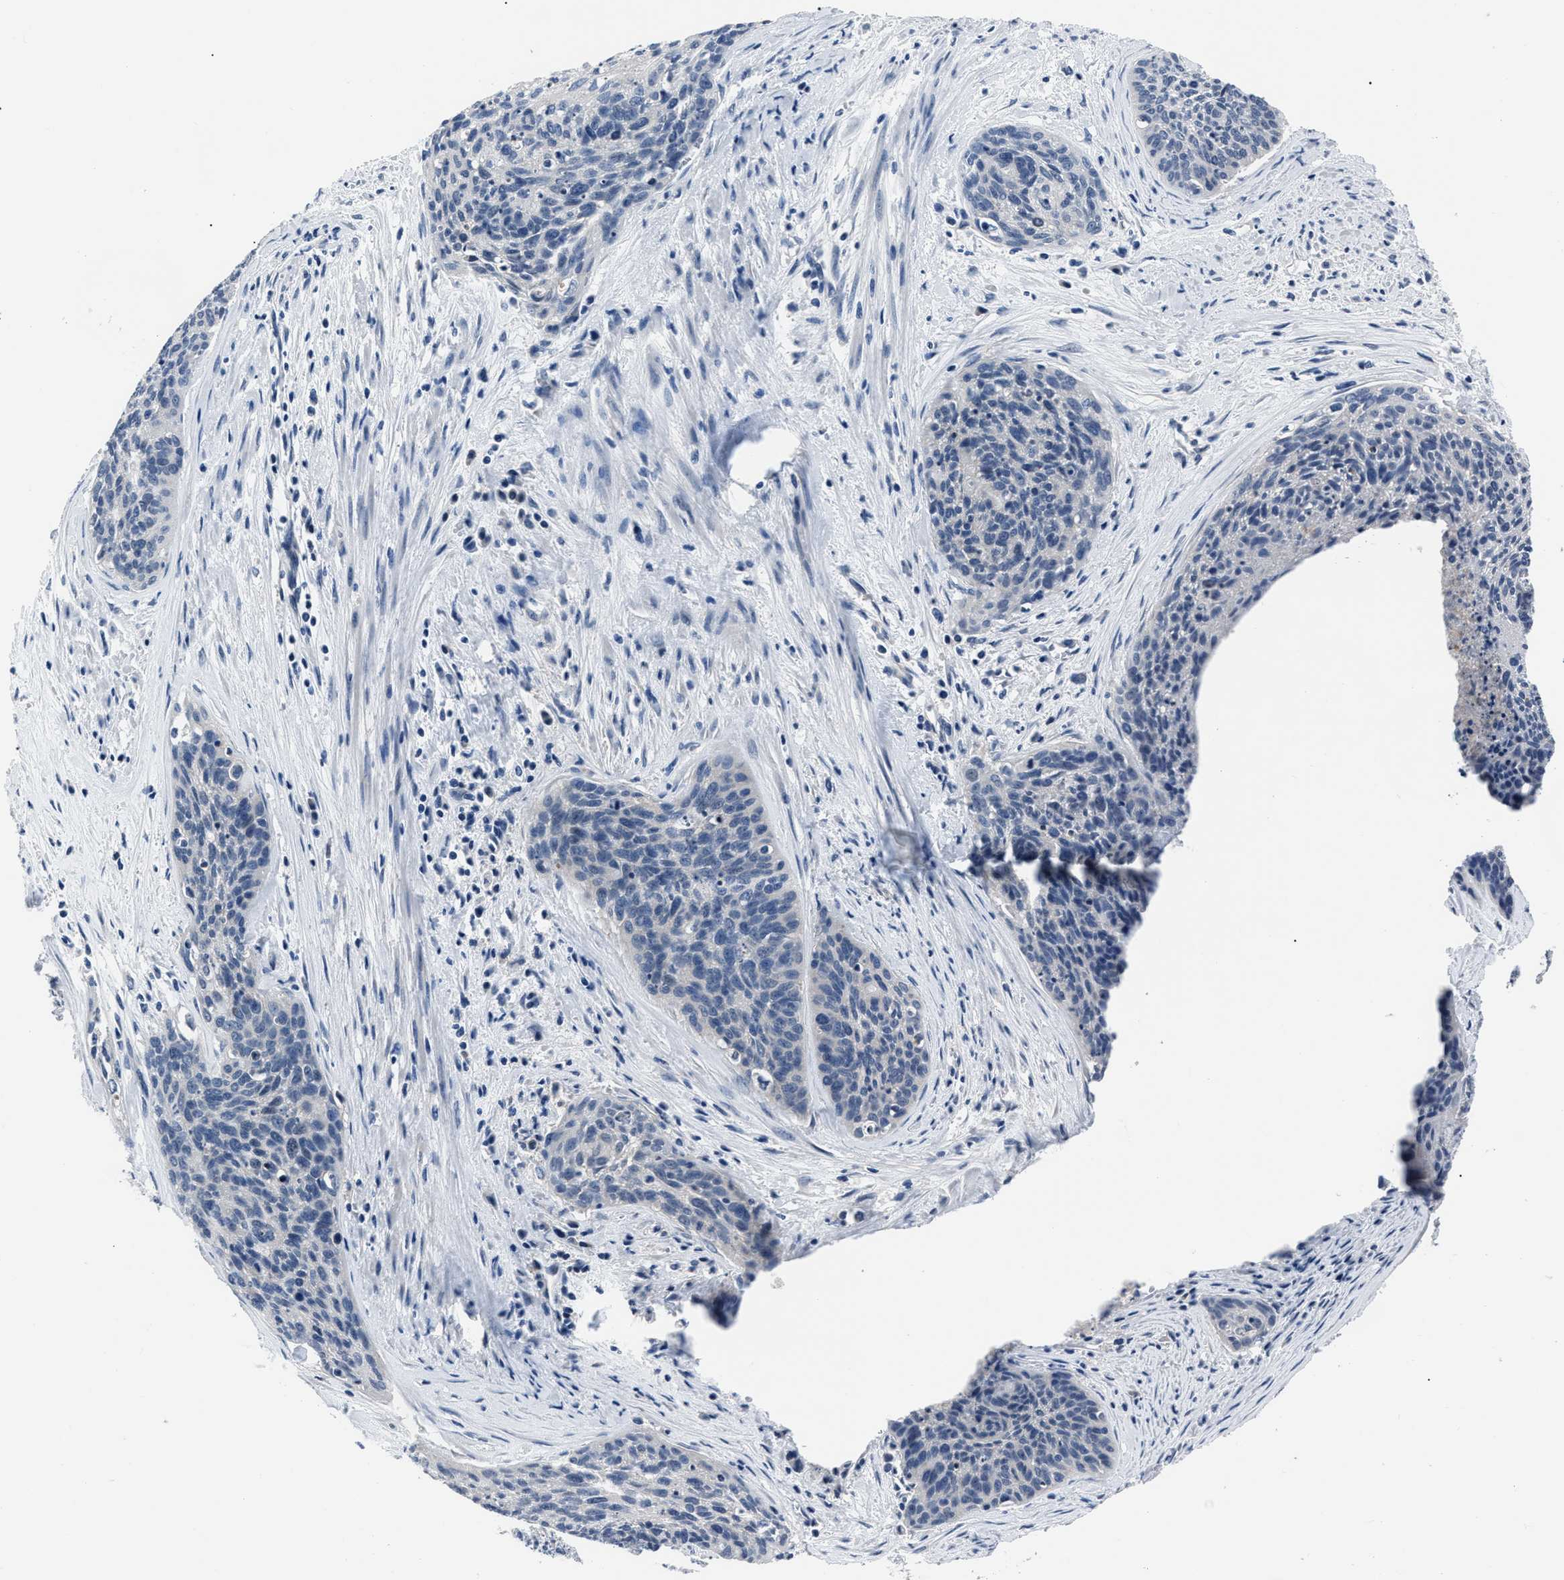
{"staining": {"intensity": "negative", "quantity": "none", "location": "none"}, "tissue": "cervical cancer", "cell_type": "Tumor cells", "image_type": "cancer", "snomed": [{"axis": "morphology", "description": "Squamous cell carcinoma, NOS"}, {"axis": "topography", "description": "Cervix"}], "caption": "Immunohistochemistry (IHC) micrograph of human cervical cancer (squamous cell carcinoma) stained for a protein (brown), which displays no positivity in tumor cells.", "gene": "LRWD1", "patient": {"sex": "female", "age": 55}}